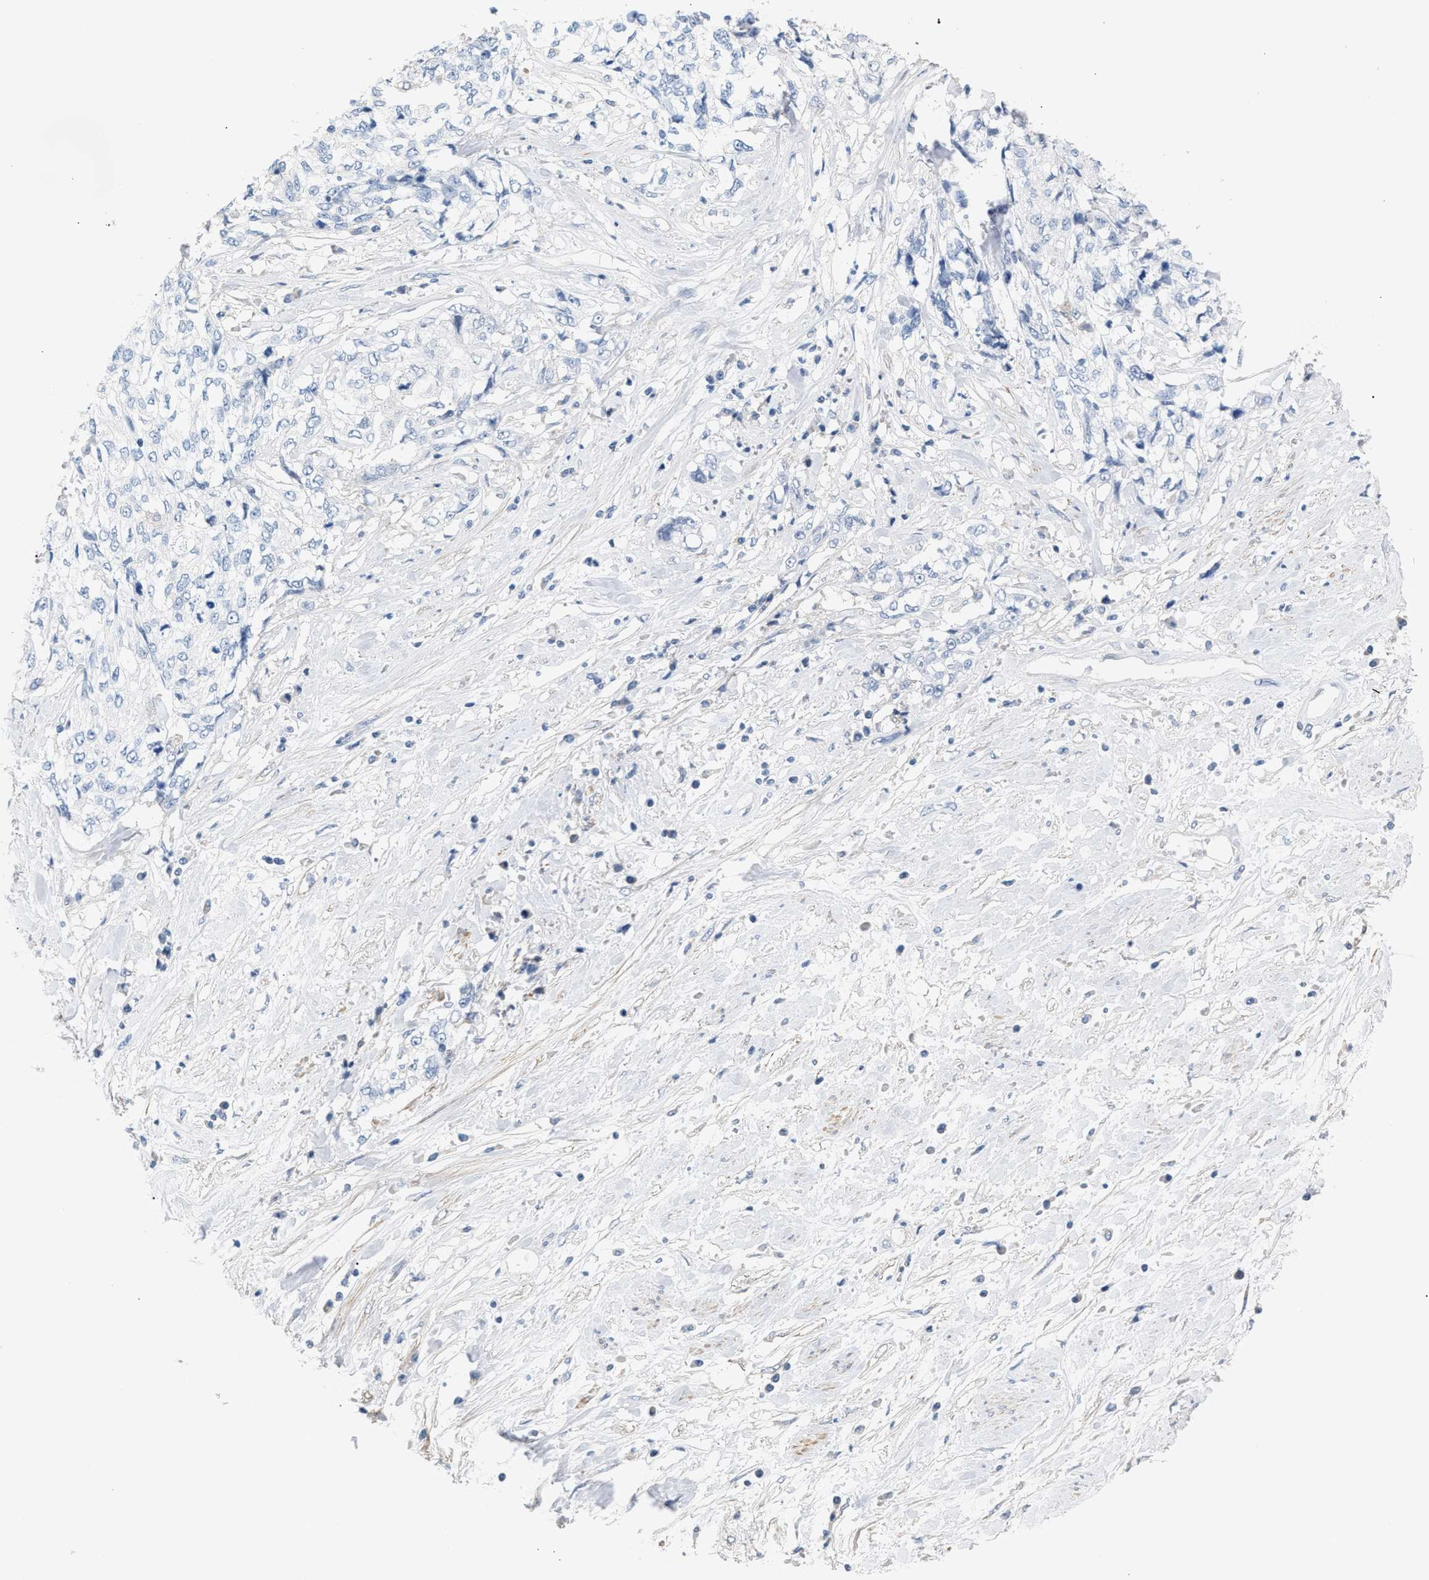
{"staining": {"intensity": "negative", "quantity": "none", "location": "none"}, "tissue": "cervical cancer", "cell_type": "Tumor cells", "image_type": "cancer", "snomed": [{"axis": "morphology", "description": "Squamous cell carcinoma, NOS"}, {"axis": "topography", "description": "Cervix"}], "caption": "Cervical squamous cell carcinoma stained for a protein using IHC shows no expression tumor cells.", "gene": "LRCH1", "patient": {"sex": "female", "age": 57}}